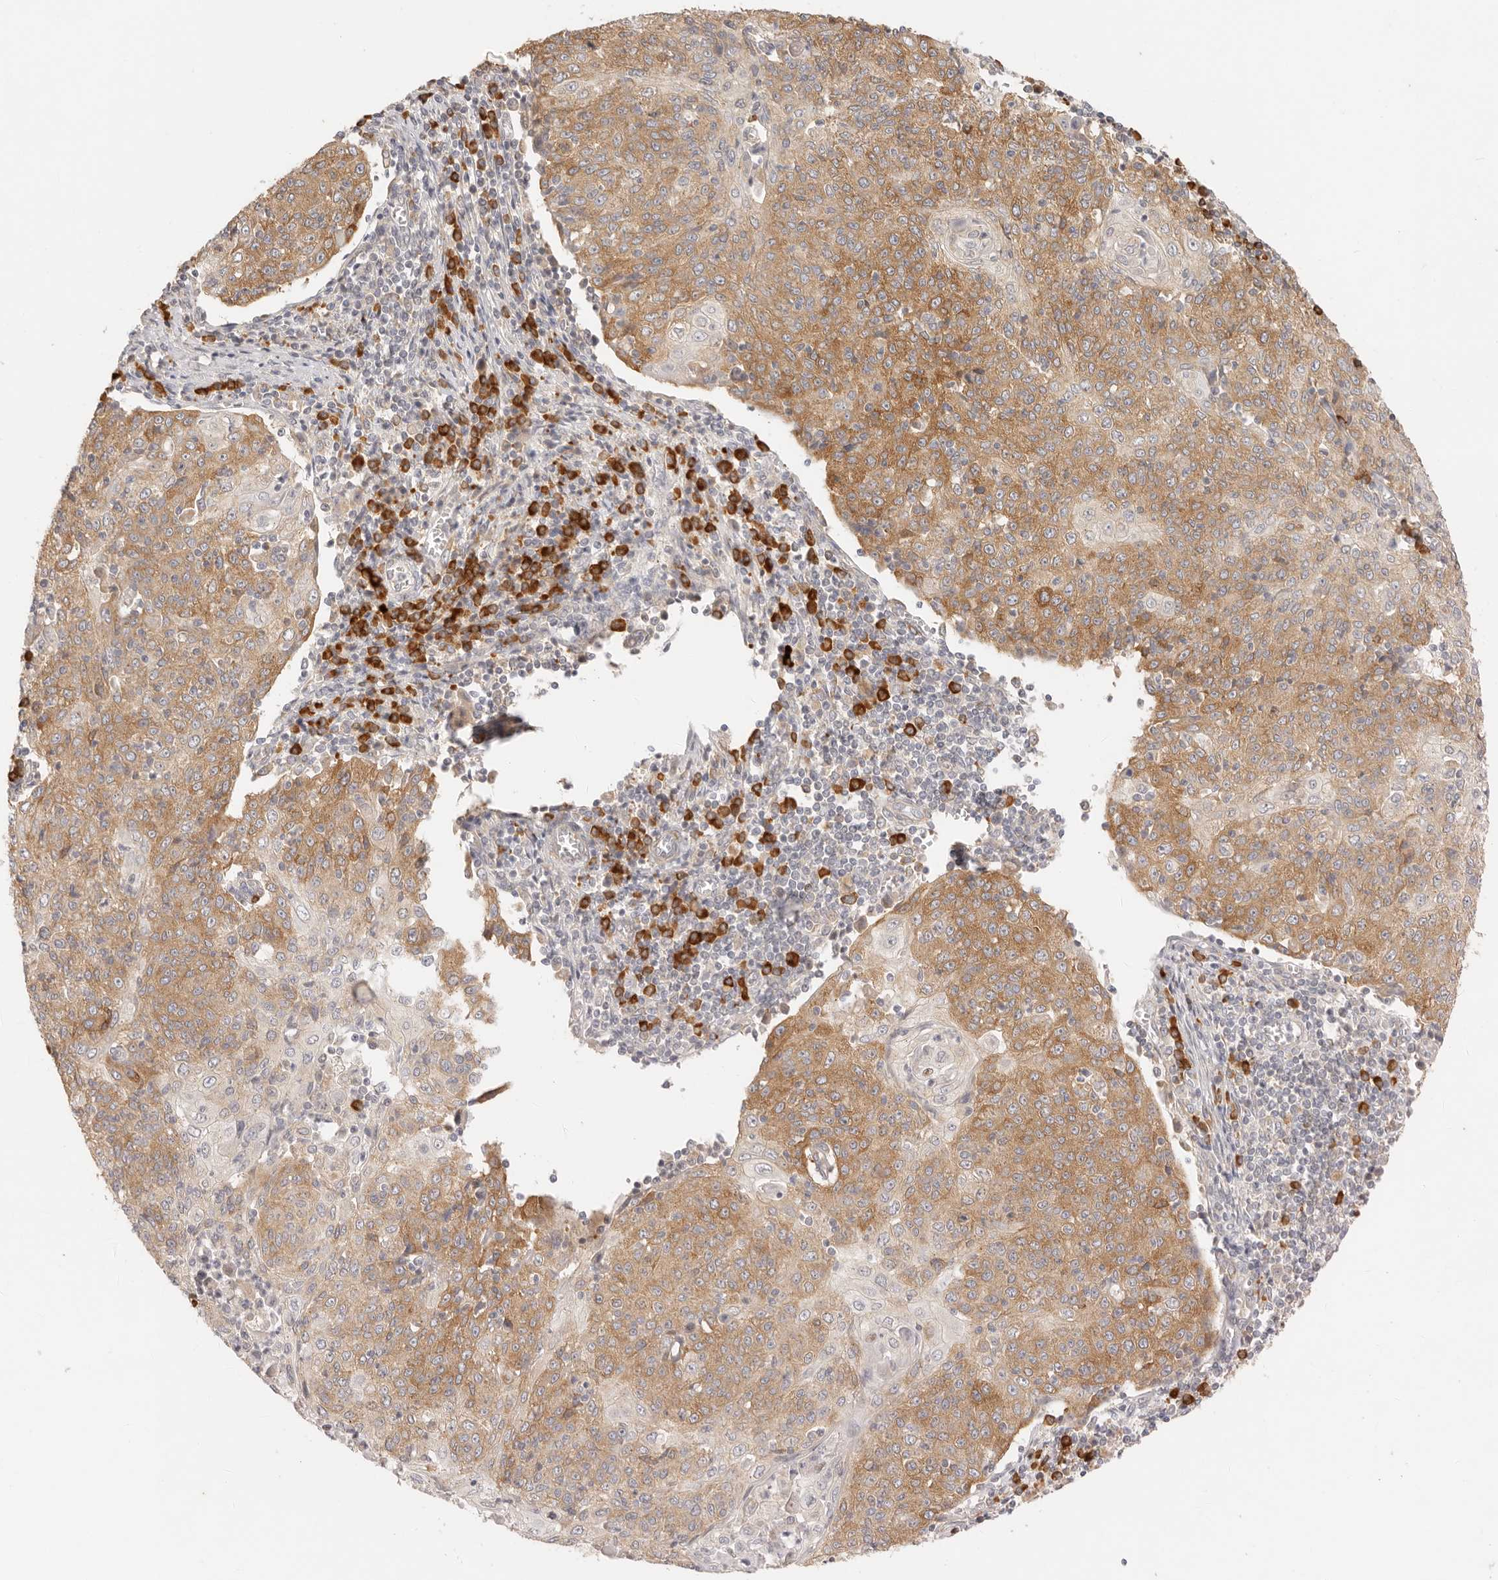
{"staining": {"intensity": "moderate", "quantity": ">75%", "location": "cytoplasmic/membranous"}, "tissue": "cervical cancer", "cell_type": "Tumor cells", "image_type": "cancer", "snomed": [{"axis": "morphology", "description": "Squamous cell carcinoma, NOS"}, {"axis": "topography", "description": "Cervix"}], "caption": "Brown immunohistochemical staining in human cervical cancer (squamous cell carcinoma) demonstrates moderate cytoplasmic/membranous positivity in about >75% of tumor cells. (Stains: DAB in brown, nuclei in blue, Microscopy: brightfield microscopy at high magnification).", "gene": "PABPC4", "patient": {"sex": "female", "age": 48}}